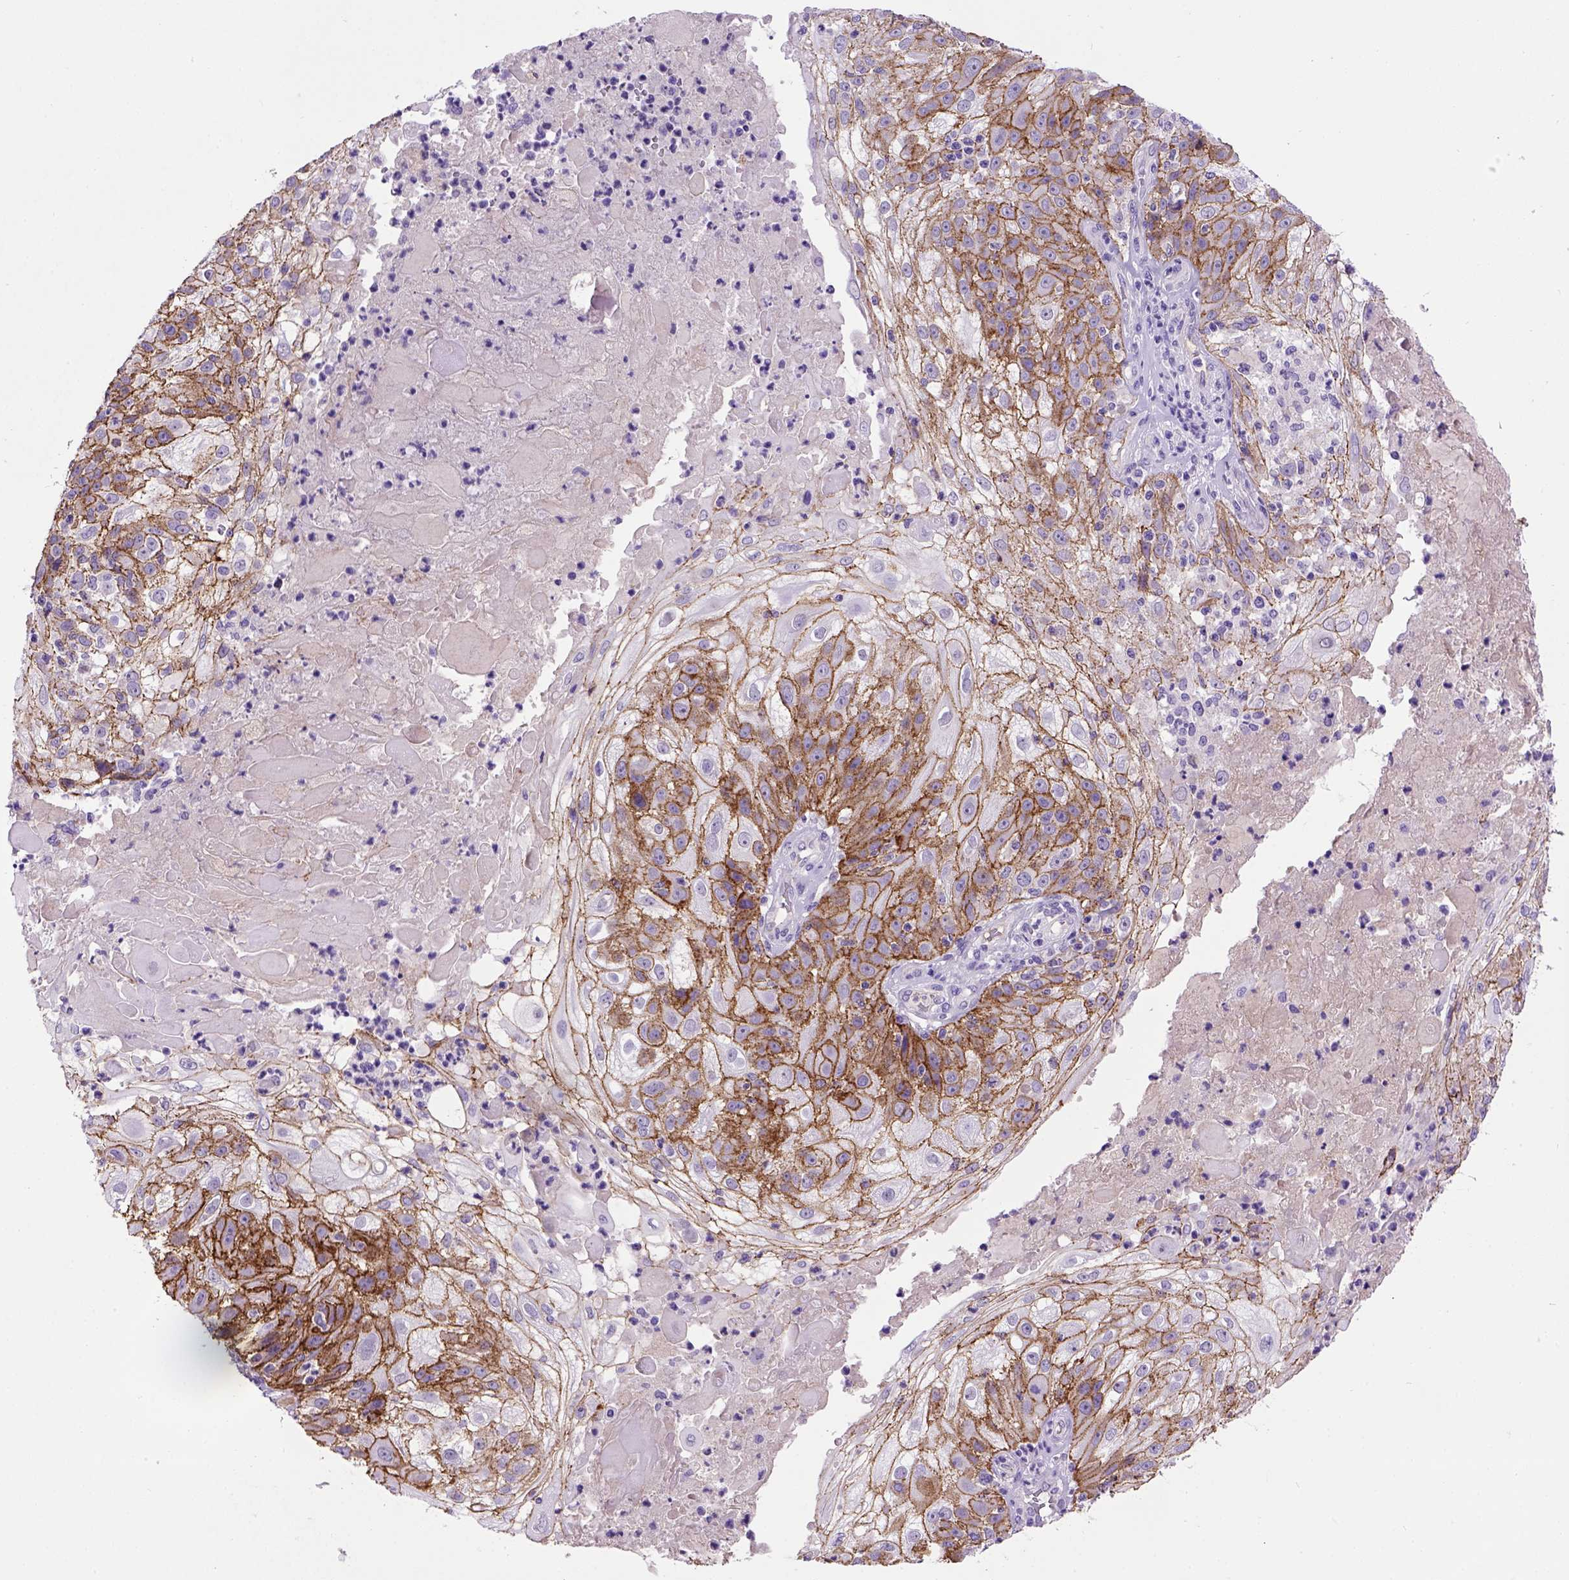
{"staining": {"intensity": "moderate", "quantity": ">75%", "location": "cytoplasmic/membranous"}, "tissue": "skin cancer", "cell_type": "Tumor cells", "image_type": "cancer", "snomed": [{"axis": "morphology", "description": "Normal tissue, NOS"}, {"axis": "morphology", "description": "Squamous cell carcinoma, NOS"}, {"axis": "topography", "description": "Skin"}], "caption": "Tumor cells show medium levels of moderate cytoplasmic/membranous staining in about >75% of cells in human skin cancer. The staining was performed using DAB, with brown indicating positive protein expression. Nuclei are stained blue with hematoxylin.", "gene": "CDH1", "patient": {"sex": "female", "age": 83}}